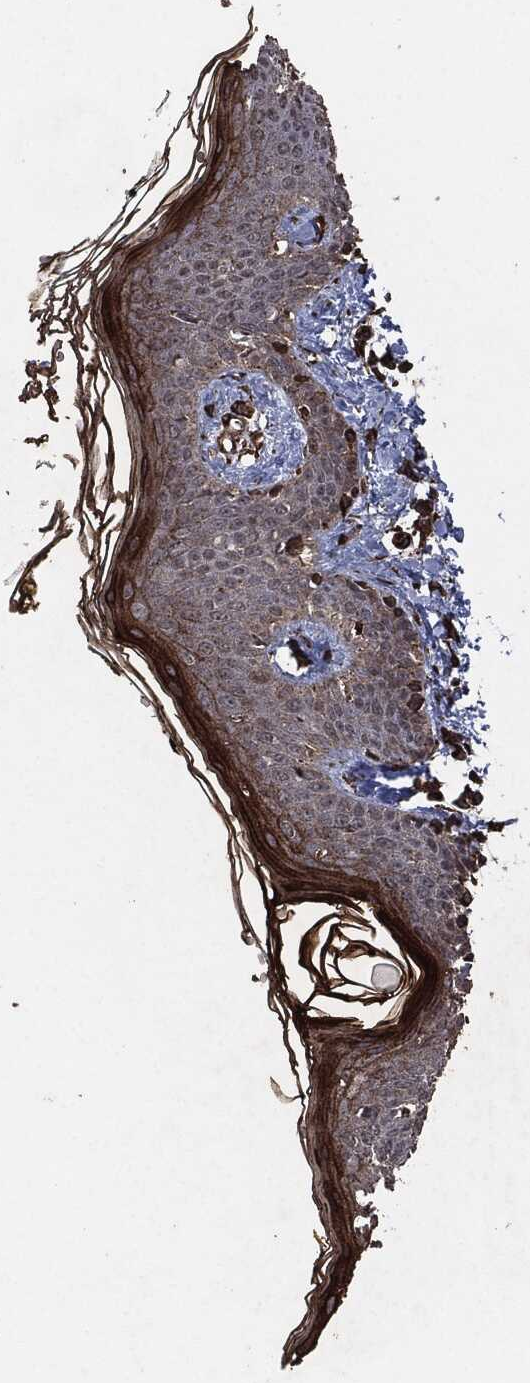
{"staining": {"intensity": "strong", "quantity": ">75%", "location": "cytoplasmic/membranous,nuclear"}, "tissue": "skin", "cell_type": "Fibroblasts", "image_type": "normal", "snomed": [{"axis": "morphology", "description": "Normal tissue, NOS"}, {"axis": "topography", "description": "Skin"}], "caption": "Strong cytoplasmic/membranous,nuclear protein staining is identified in approximately >75% of fibroblasts in skin.", "gene": "EGFR", "patient": {"sex": "male", "age": 76}}